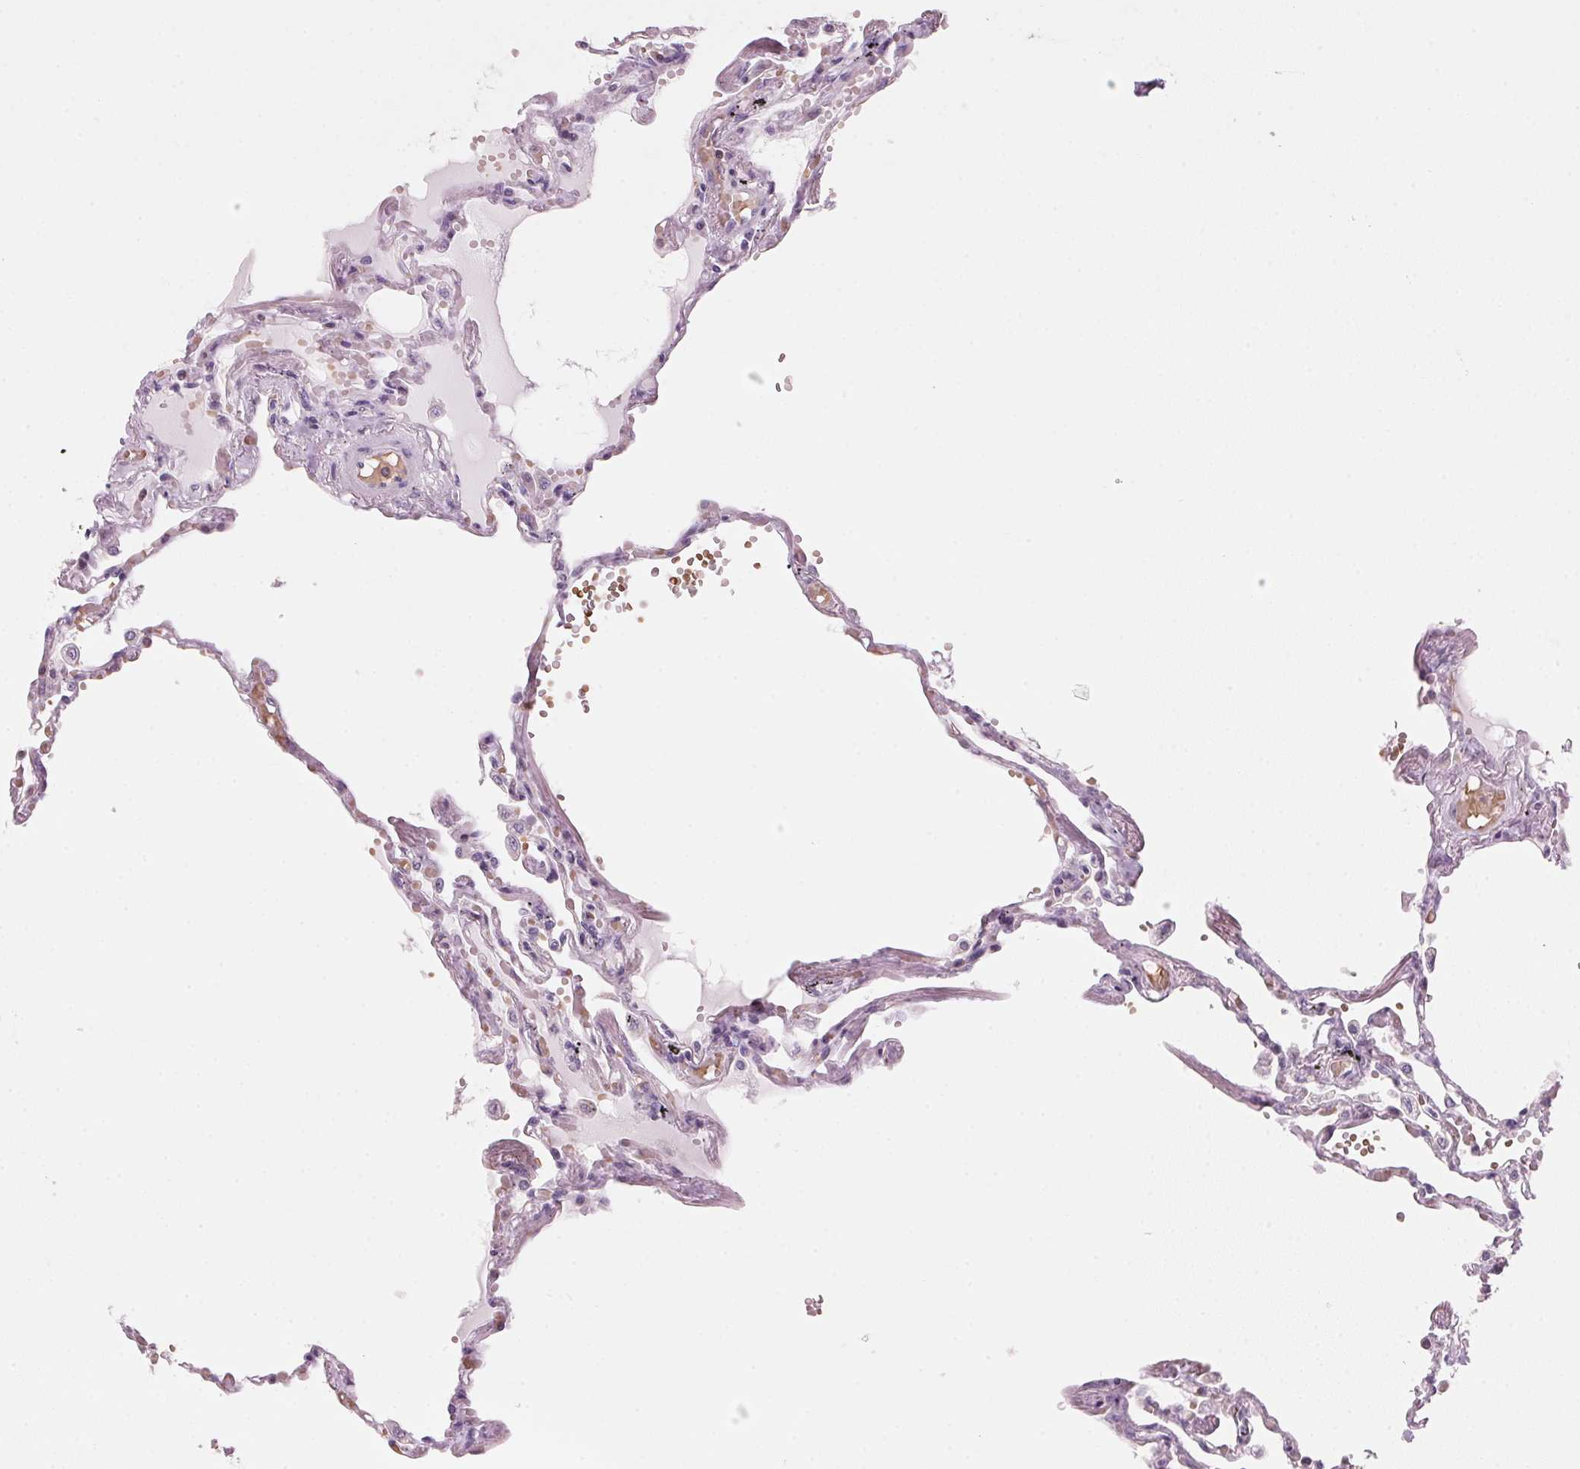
{"staining": {"intensity": "negative", "quantity": "none", "location": "none"}, "tissue": "lung", "cell_type": "Alveolar cells", "image_type": "normal", "snomed": [{"axis": "morphology", "description": "Normal tissue, NOS"}, {"axis": "morphology", "description": "Adenocarcinoma, NOS"}, {"axis": "topography", "description": "Cartilage tissue"}, {"axis": "topography", "description": "Lung"}], "caption": "An IHC histopathology image of unremarkable lung is shown. There is no staining in alveolar cells of lung. (DAB (3,3'-diaminobenzidine) IHC, high magnification).", "gene": "DNTTIP2", "patient": {"sex": "female", "age": 67}}